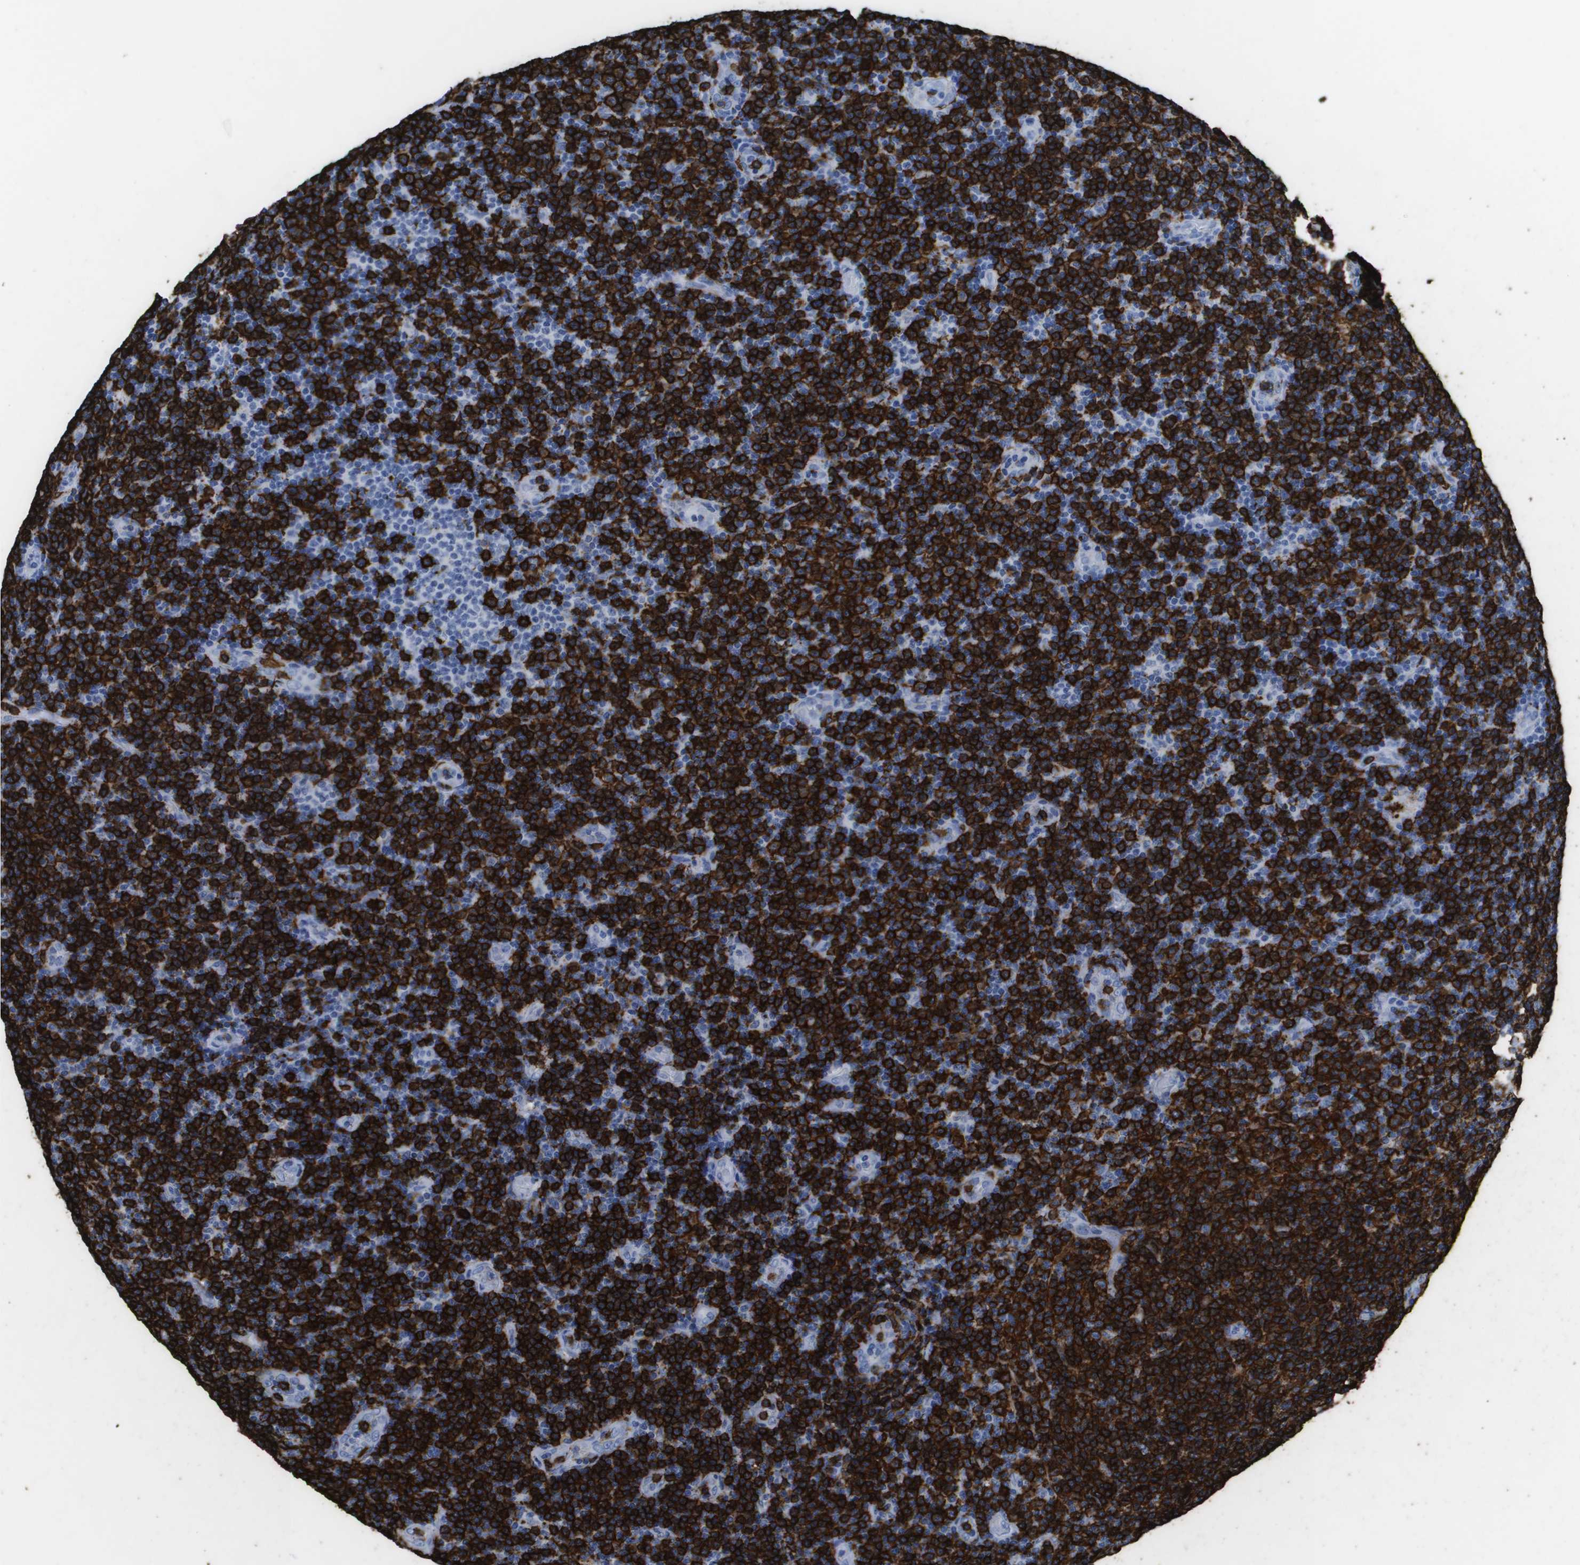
{"staining": {"intensity": "strong", "quantity": ">75%", "location": "cytoplasmic/membranous"}, "tissue": "lymphoma", "cell_type": "Tumor cells", "image_type": "cancer", "snomed": [{"axis": "morphology", "description": "Malignant lymphoma, non-Hodgkin's type, Low grade"}, {"axis": "topography", "description": "Lymph node"}], "caption": "Protein staining by immunohistochemistry demonstrates strong cytoplasmic/membranous staining in about >75% of tumor cells in lymphoma.", "gene": "MS4A1", "patient": {"sex": "male", "age": 83}}